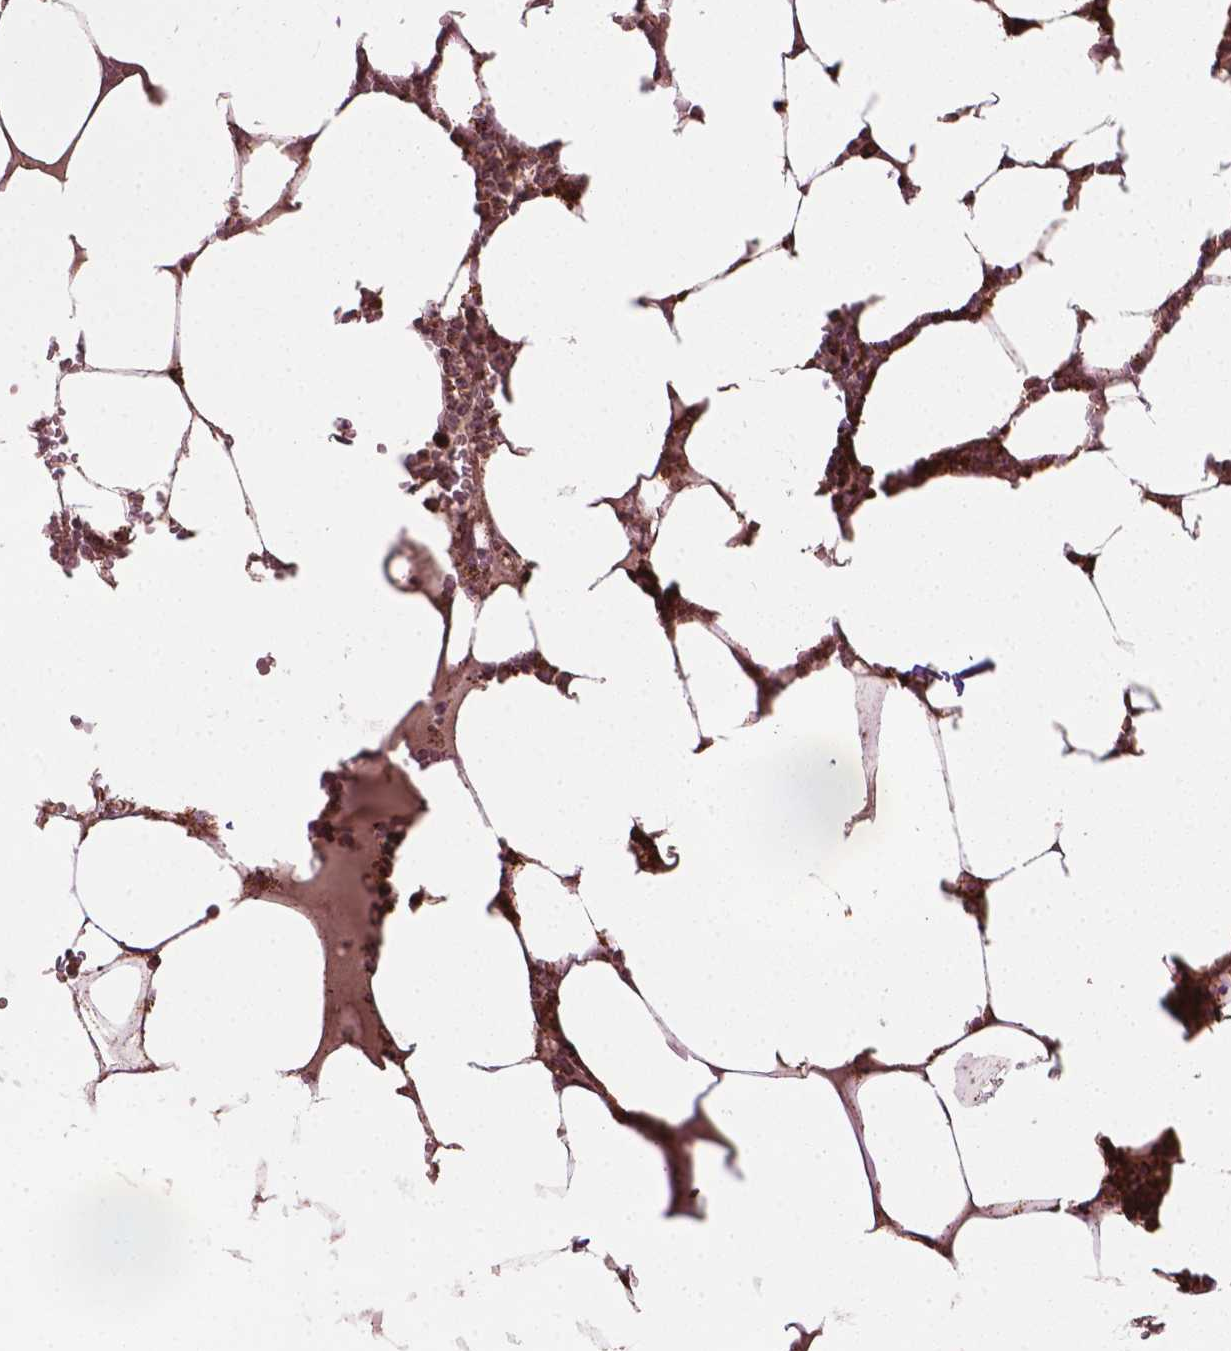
{"staining": {"intensity": "moderate", "quantity": "25%-75%", "location": "cytoplasmic/membranous,nuclear"}, "tissue": "bone marrow", "cell_type": "Hematopoietic cells", "image_type": "normal", "snomed": [{"axis": "morphology", "description": "Normal tissue, NOS"}, {"axis": "topography", "description": "Bone marrow"}], "caption": "Immunohistochemical staining of unremarkable human bone marrow displays 25%-75% levels of moderate cytoplasmic/membranous,nuclear protein expression in approximately 25%-75% of hematopoietic cells. The protein is stained brown, and the nuclei are stained in blue (DAB IHC with brightfield microscopy, high magnification).", "gene": "HS3ST3A1", "patient": {"sex": "female", "age": 52}}